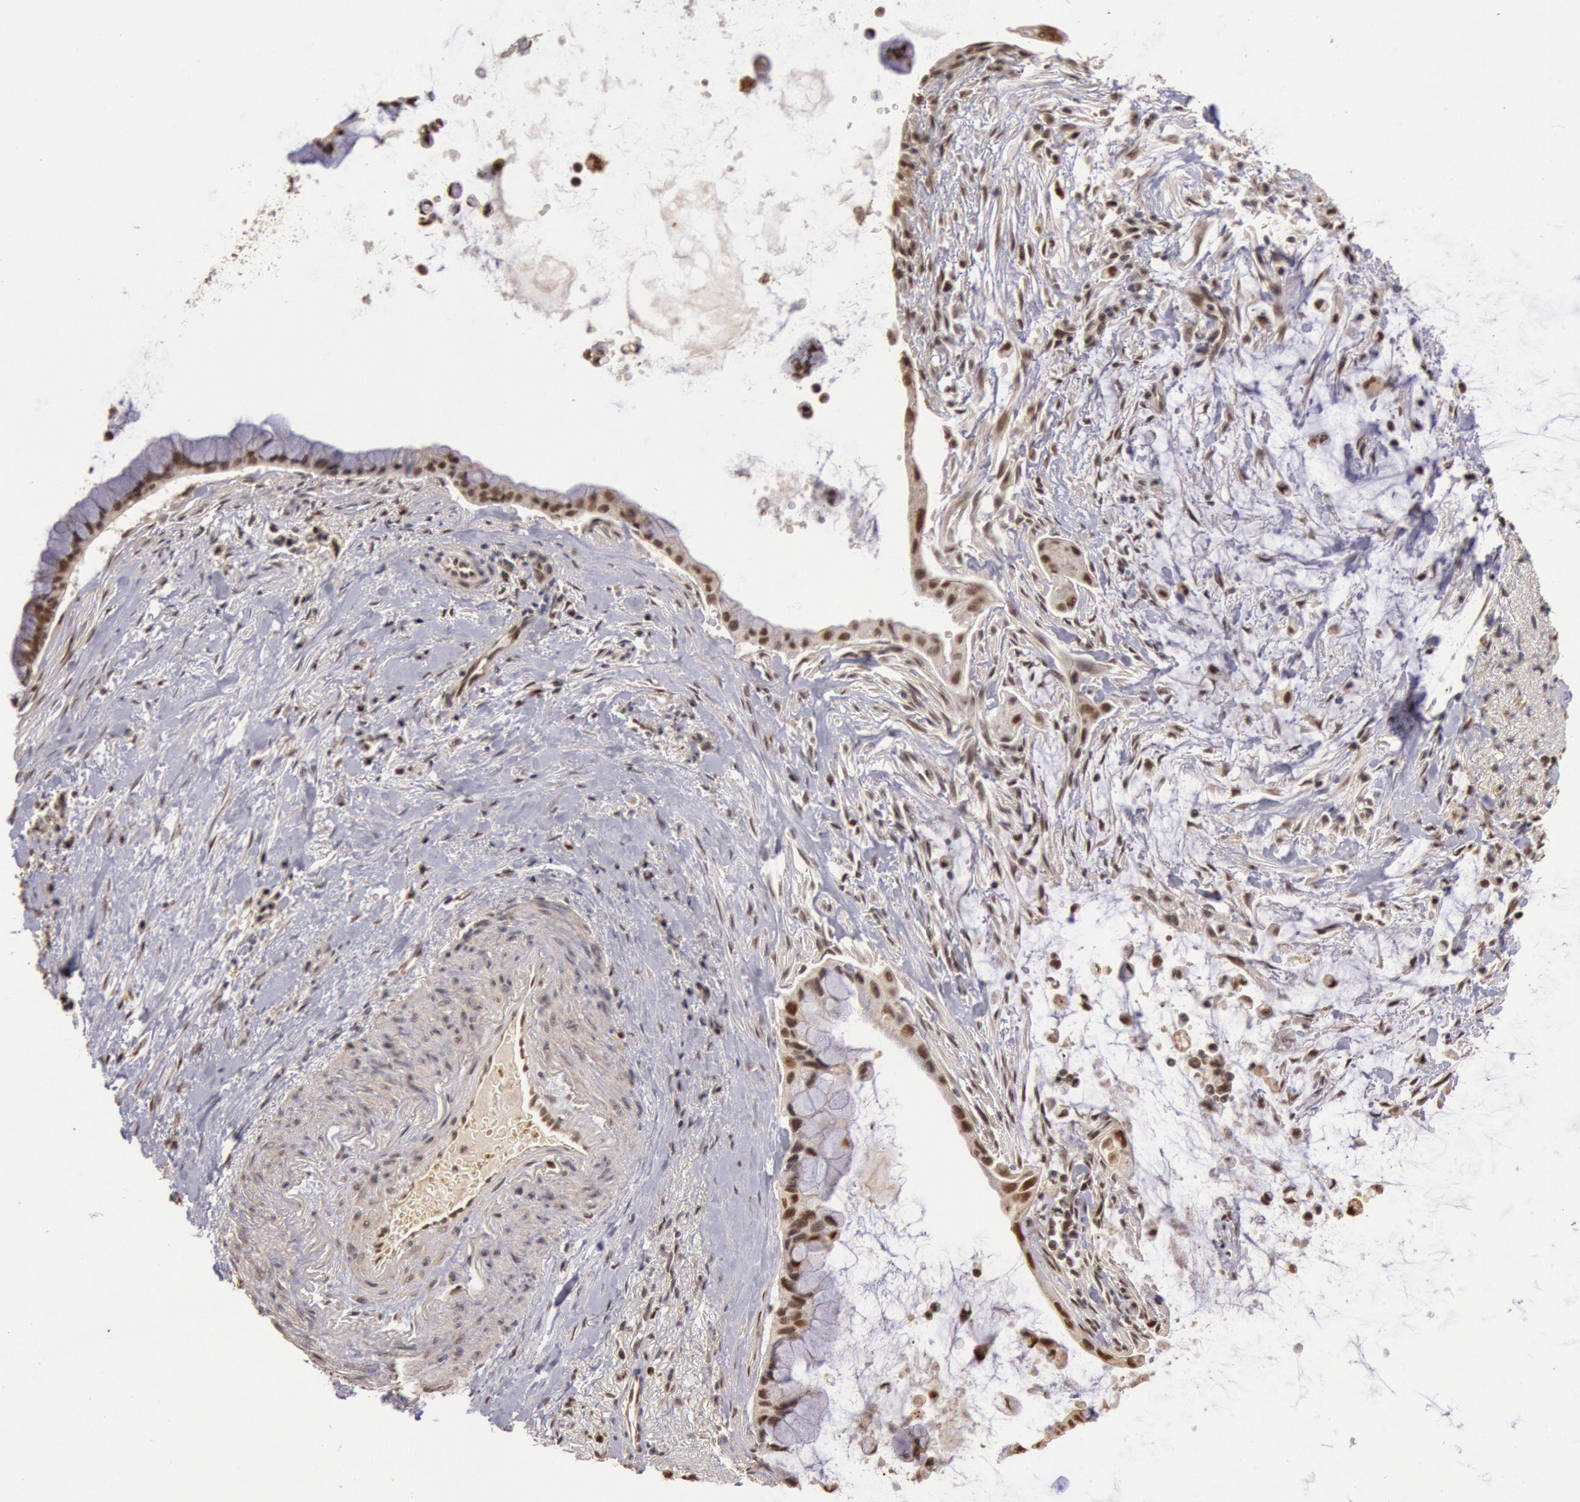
{"staining": {"intensity": "moderate", "quantity": "25%-75%", "location": "nuclear"}, "tissue": "pancreatic cancer", "cell_type": "Tumor cells", "image_type": "cancer", "snomed": [{"axis": "morphology", "description": "Adenocarcinoma, NOS"}, {"axis": "topography", "description": "Pancreas"}], "caption": "A high-resolution photomicrograph shows IHC staining of pancreatic adenocarcinoma, which shows moderate nuclear positivity in about 25%-75% of tumor cells.", "gene": "LIG4", "patient": {"sex": "male", "age": 59}}